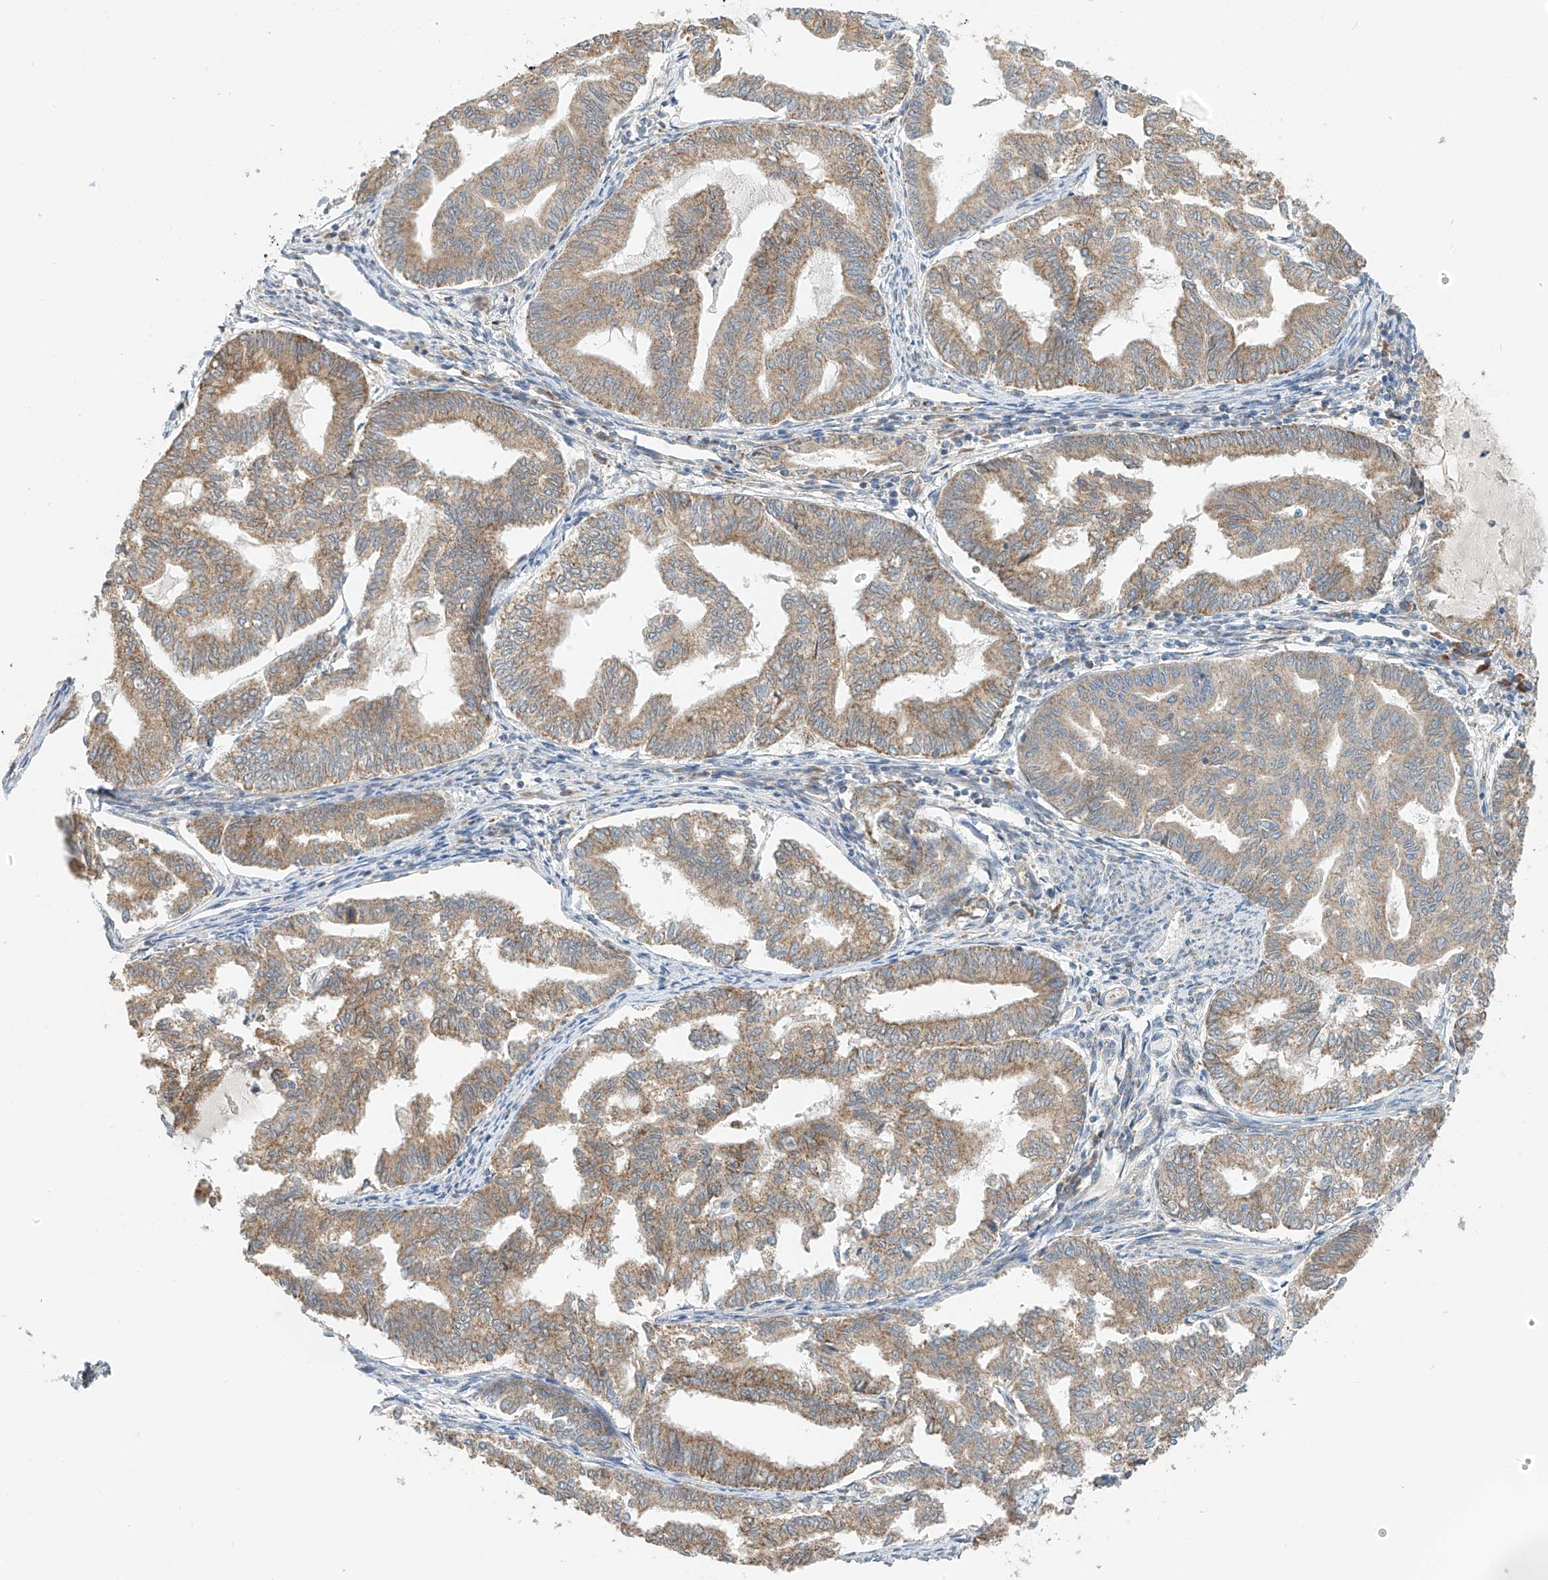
{"staining": {"intensity": "moderate", "quantity": ">75%", "location": "cytoplasmic/membranous"}, "tissue": "endometrial cancer", "cell_type": "Tumor cells", "image_type": "cancer", "snomed": [{"axis": "morphology", "description": "Adenocarcinoma, NOS"}, {"axis": "topography", "description": "Endometrium"}], "caption": "Human endometrial cancer (adenocarcinoma) stained for a protein (brown) reveals moderate cytoplasmic/membranous positive positivity in approximately >75% of tumor cells.", "gene": "PPA2", "patient": {"sex": "female", "age": 79}}